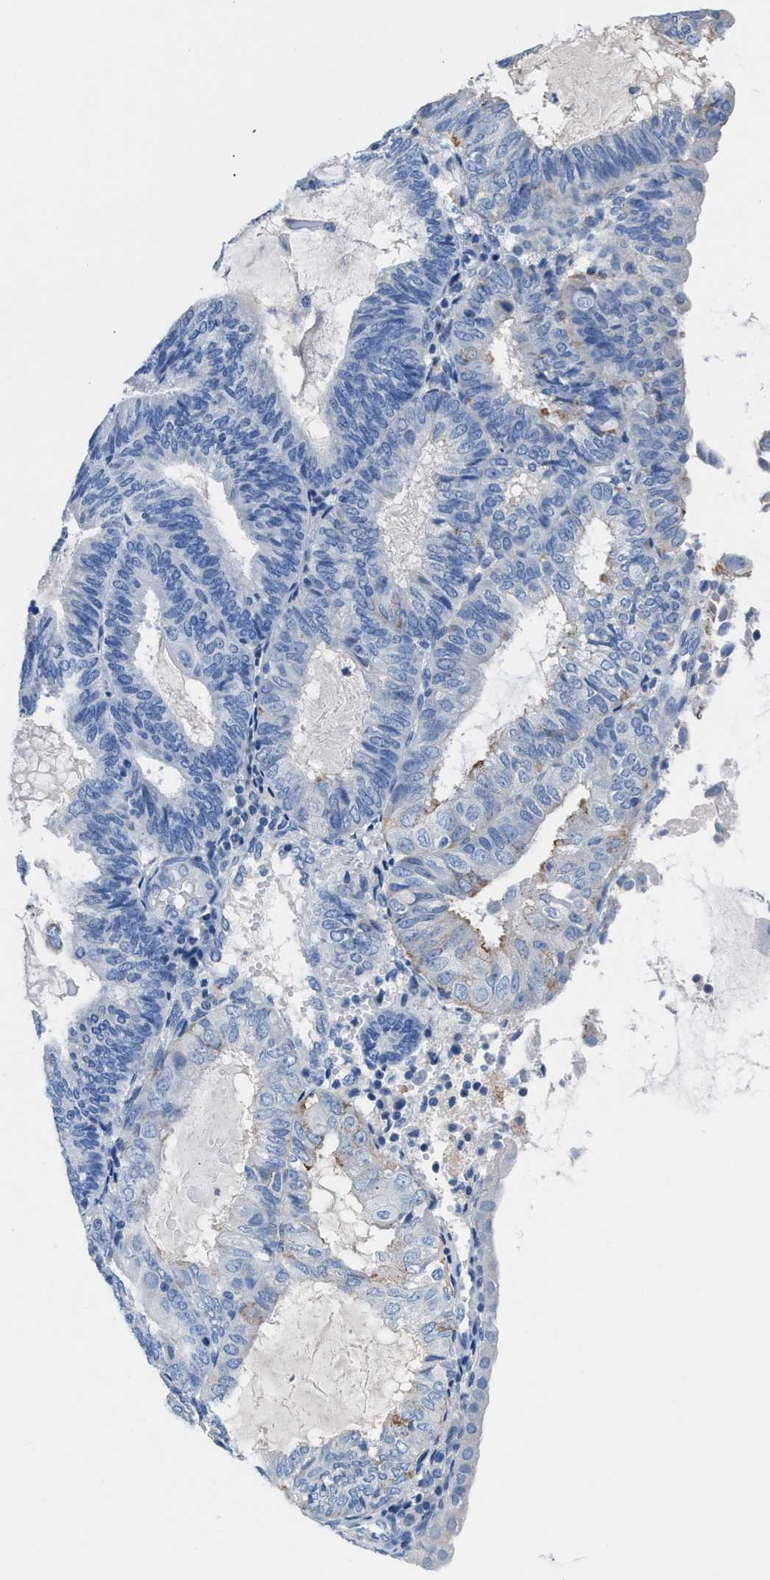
{"staining": {"intensity": "negative", "quantity": "none", "location": "none"}, "tissue": "endometrial cancer", "cell_type": "Tumor cells", "image_type": "cancer", "snomed": [{"axis": "morphology", "description": "Adenocarcinoma, NOS"}, {"axis": "topography", "description": "Endometrium"}], "caption": "IHC micrograph of human endometrial cancer (adenocarcinoma) stained for a protein (brown), which exhibits no staining in tumor cells.", "gene": "SLFN13", "patient": {"sex": "female", "age": 81}}